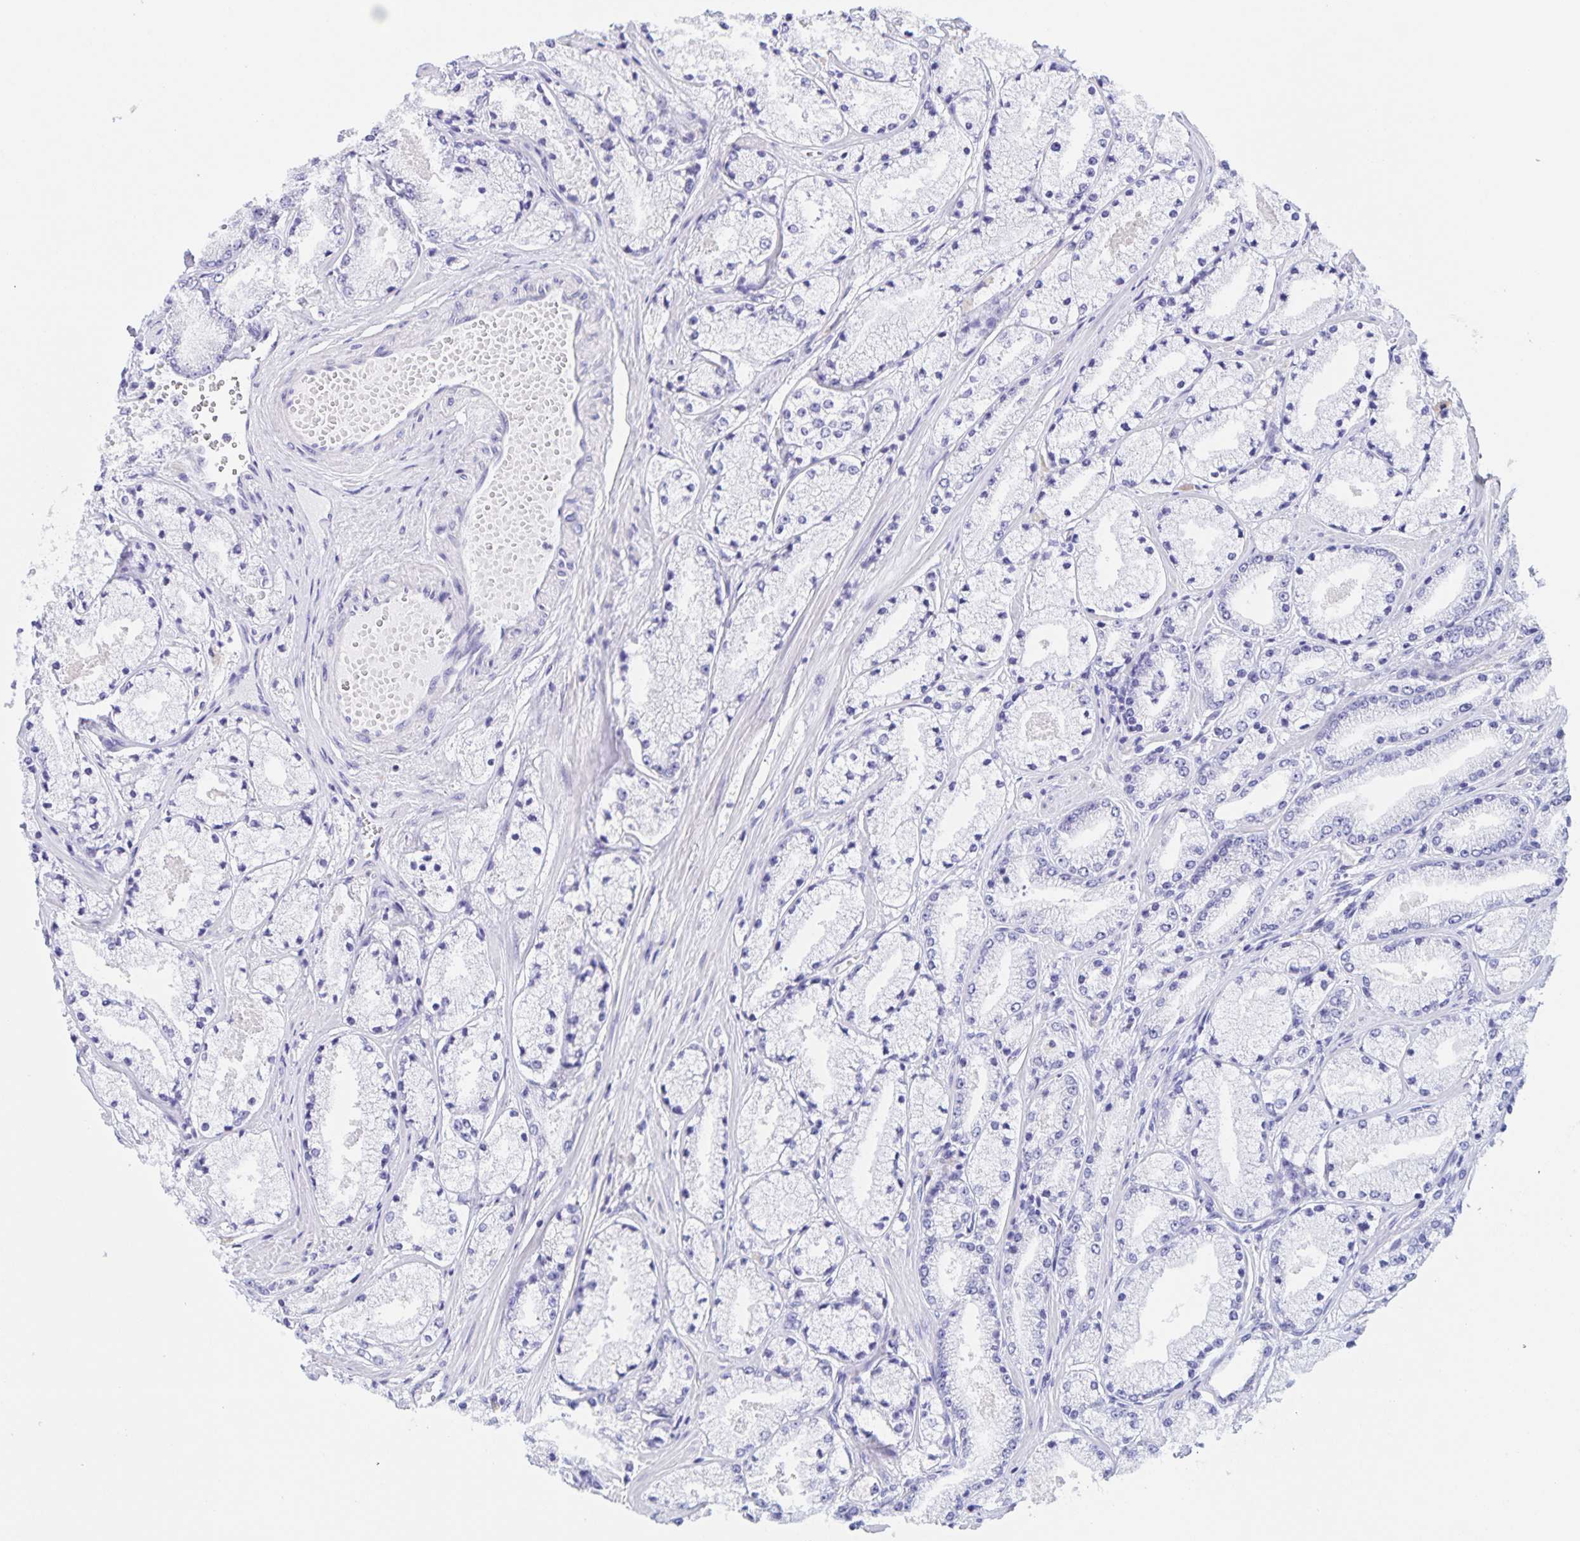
{"staining": {"intensity": "negative", "quantity": "none", "location": "none"}, "tissue": "prostate cancer", "cell_type": "Tumor cells", "image_type": "cancer", "snomed": [{"axis": "morphology", "description": "Adenocarcinoma, High grade"}, {"axis": "topography", "description": "Prostate"}], "caption": "Photomicrograph shows no significant protein staining in tumor cells of prostate high-grade adenocarcinoma.", "gene": "TGIF2LX", "patient": {"sex": "male", "age": 63}}